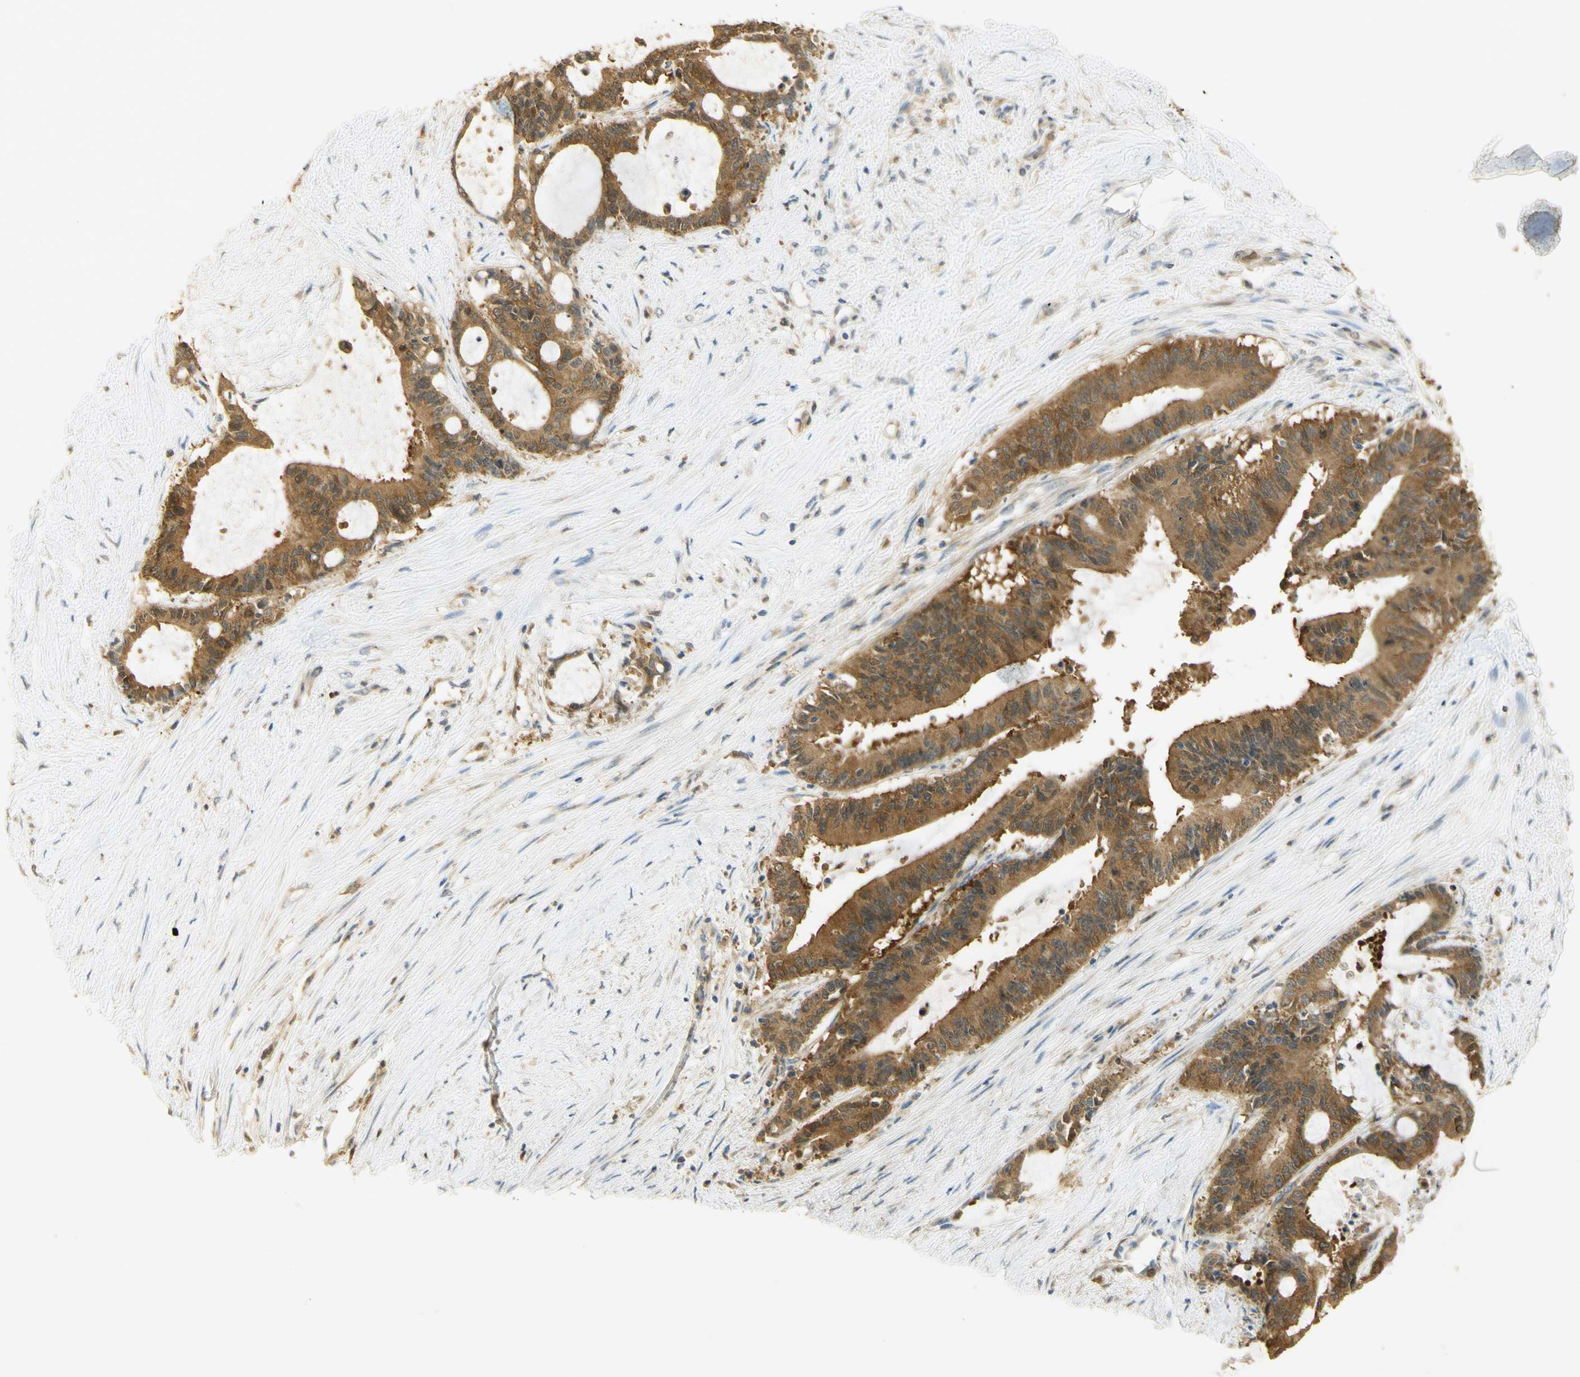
{"staining": {"intensity": "moderate", "quantity": ">75%", "location": "cytoplasmic/membranous"}, "tissue": "liver cancer", "cell_type": "Tumor cells", "image_type": "cancer", "snomed": [{"axis": "morphology", "description": "Cholangiocarcinoma"}, {"axis": "topography", "description": "Liver"}], "caption": "Brown immunohistochemical staining in liver cancer (cholangiocarcinoma) demonstrates moderate cytoplasmic/membranous staining in approximately >75% of tumor cells.", "gene": "PAK1", "patient": {"sex": "female", "age": 73}}